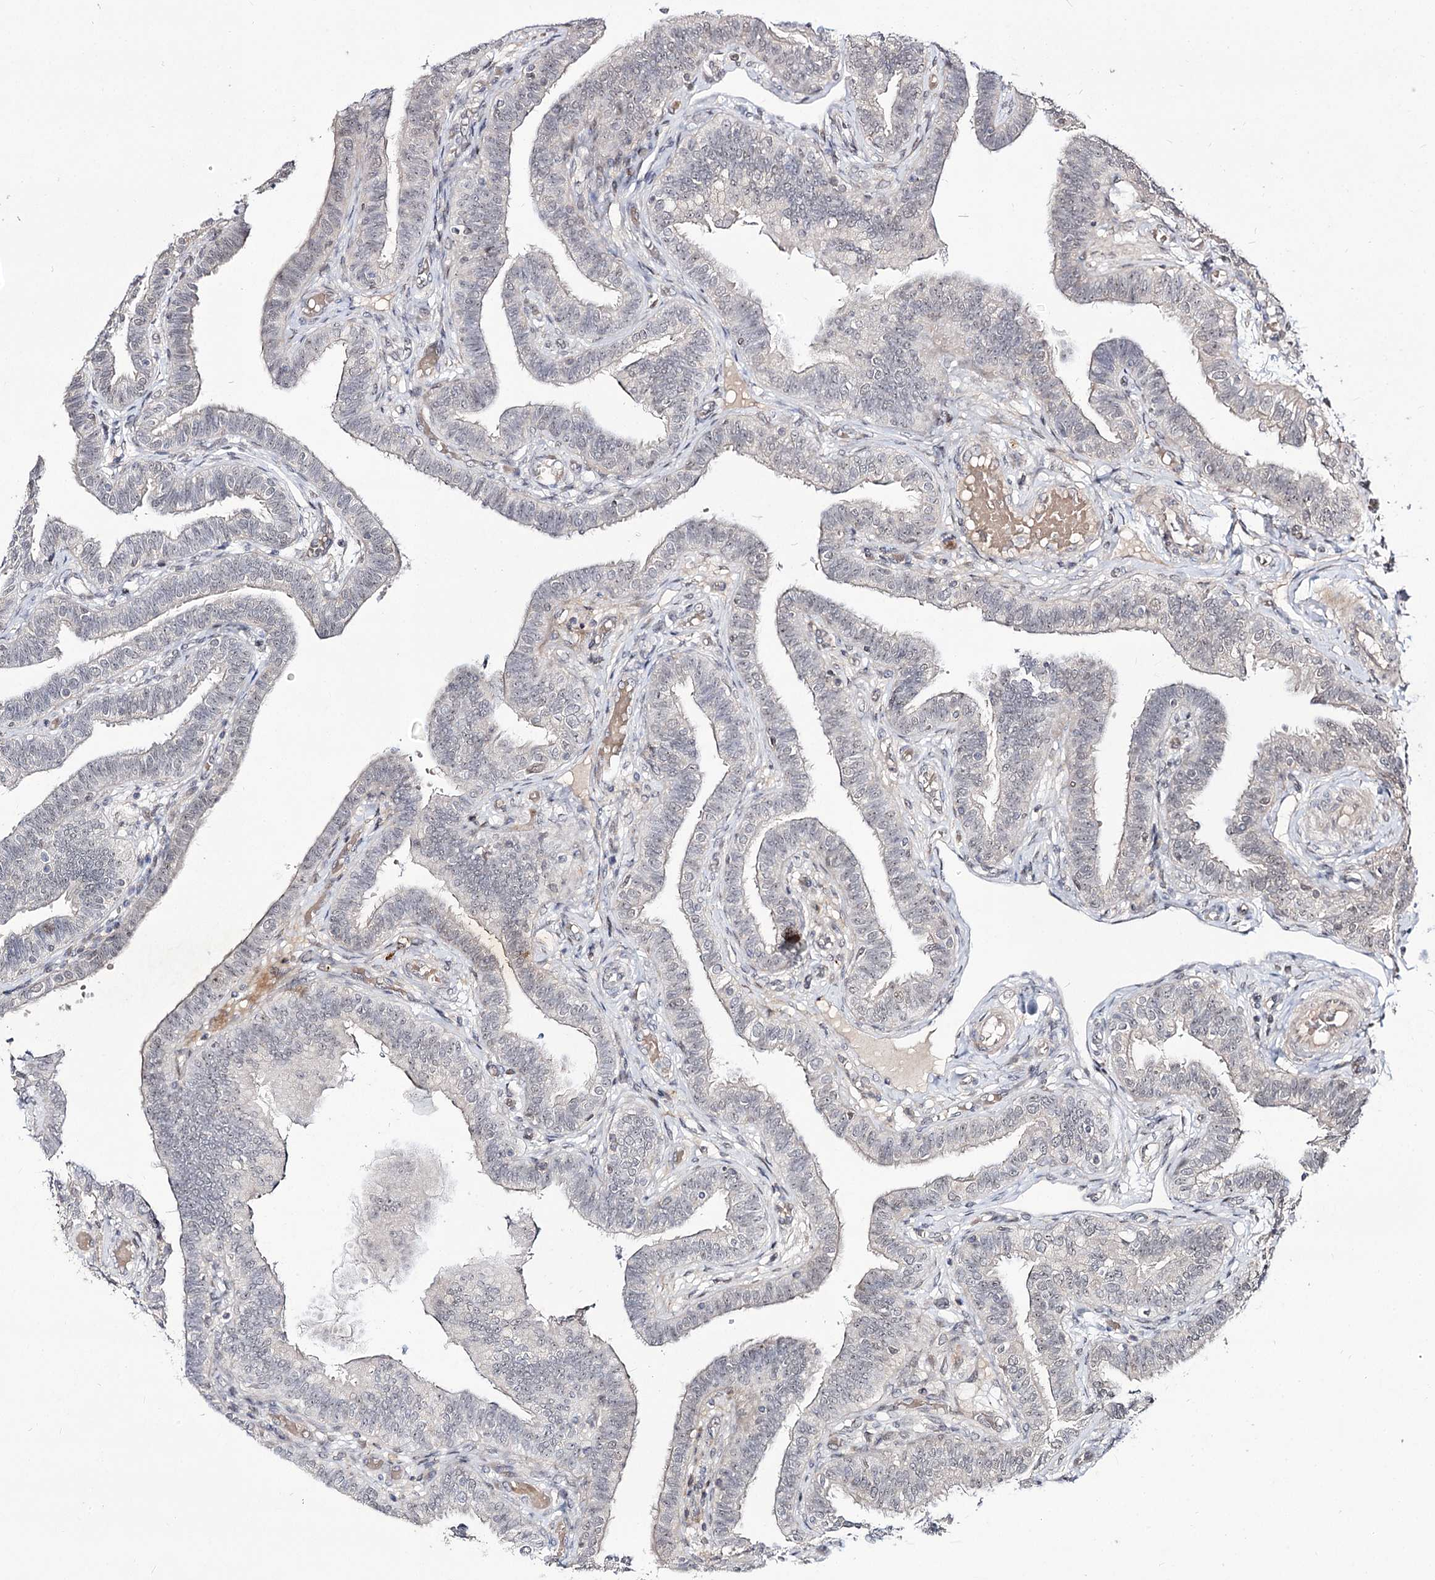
{"staining": {"intensity": "weak", "quantity": "<25%", "location": "nuclear"}, "tissue": "fallopian tube", "cell_type": "Glandular cells", "image_type": "normal", "snomed": [{"axis": "morphology", "description": "Normal tissue, NOS"}, {"axis": "topography", "description": "Fallopian tube"}], "caption": "Human fallopian tube stained for a protein using IHC shows no expression in glandular cells.", "gene": "RRP9", "patient": {"sex": "female", "age": 39}}